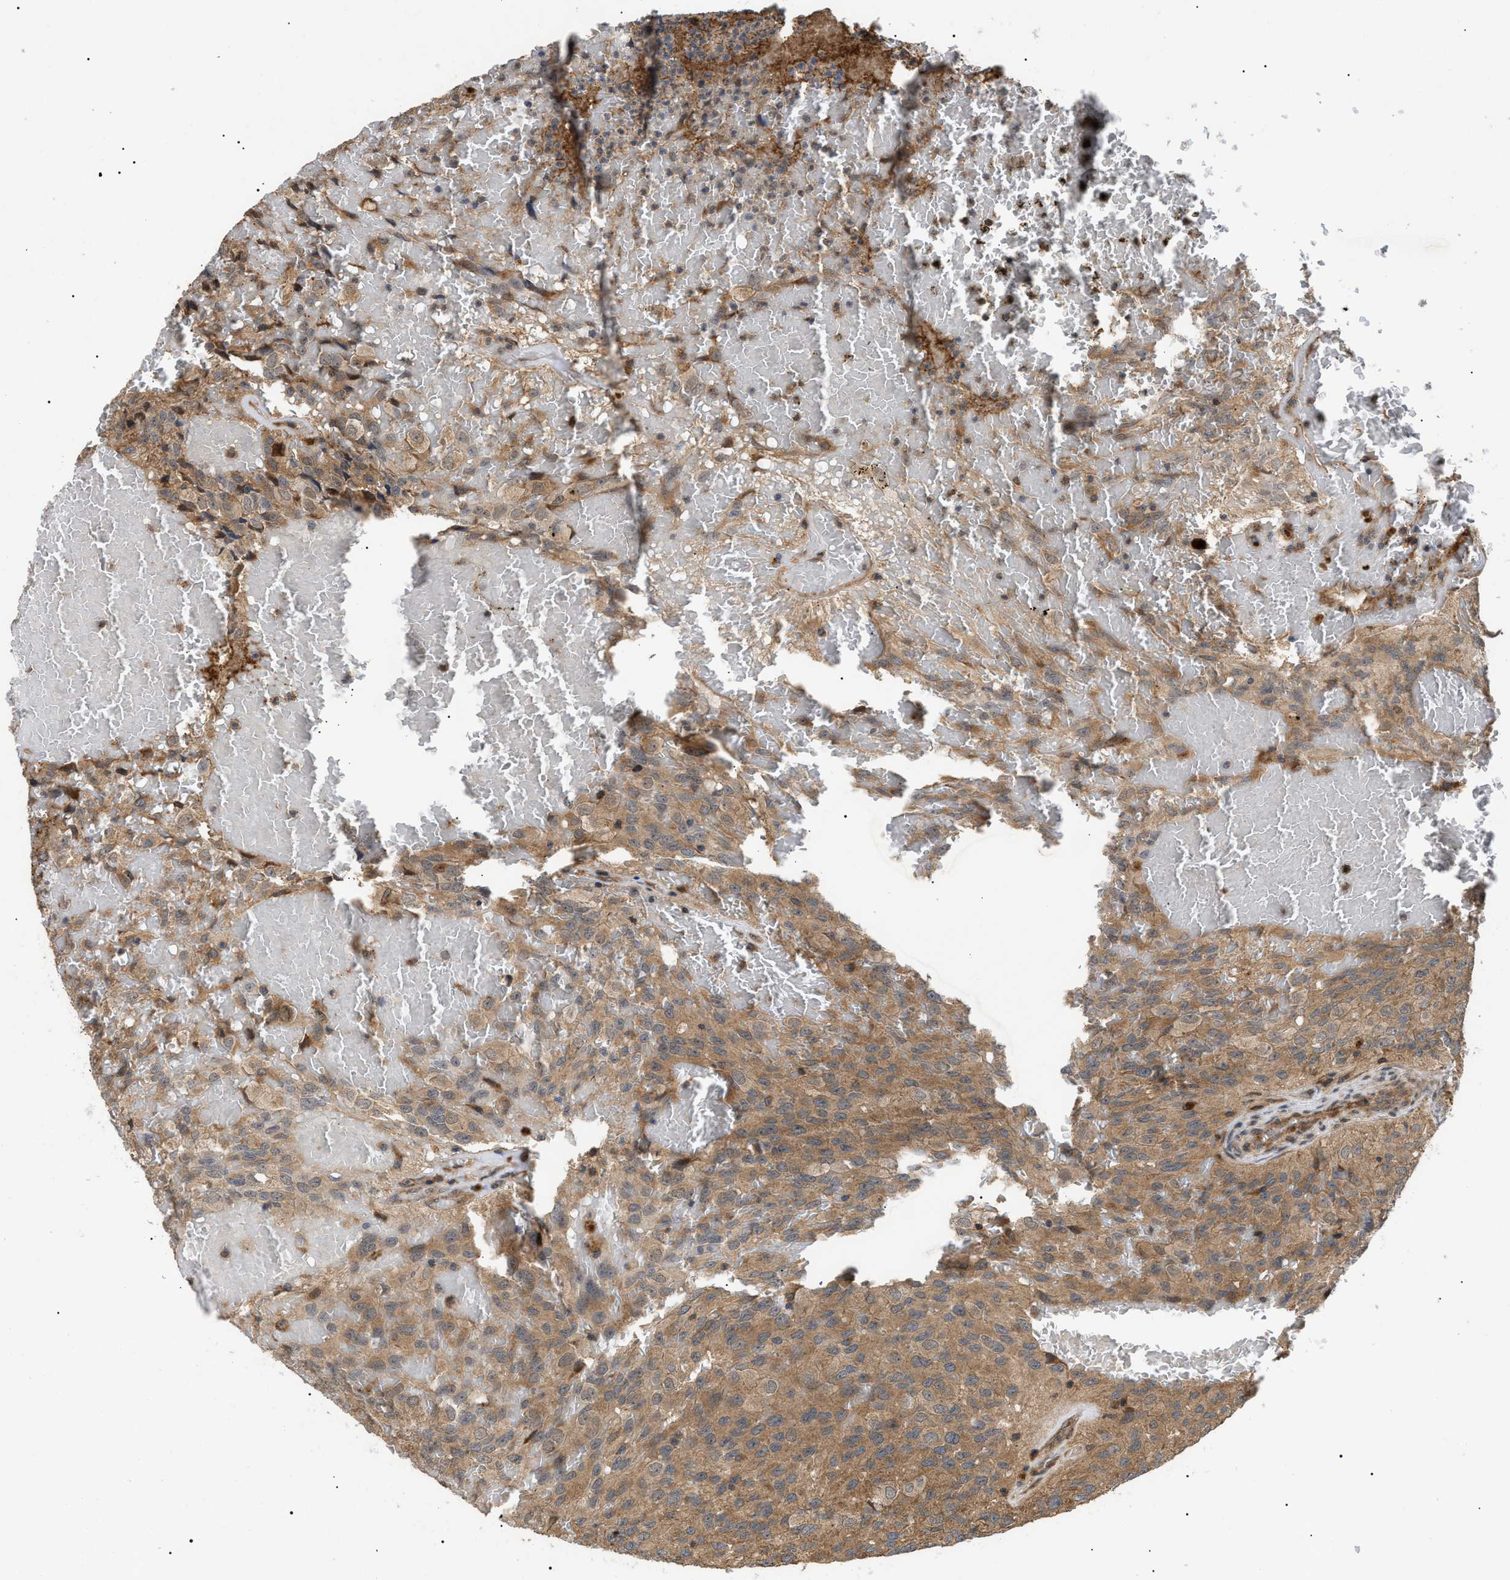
{"staining": {"intensity": "moderate", "quantity": ">75%", "location": "cytoplasmic/membranous"}, "tissue": "glioma", "cell_type": "Tumor cells", "image_type": "cancer", "snomed": [{"axis": "morphology", "description": "Glioma, malignant, High grade"}, {"axis": "topography", "description": "Brain"}], "caption": "Human glioma stained for a protein (brown) exhibits moderate cytoplasmic/membranous positive expression in about >75% of tumor cells.", "gene": "ASTL", "patient": {"sex": "male", "age": 32}}